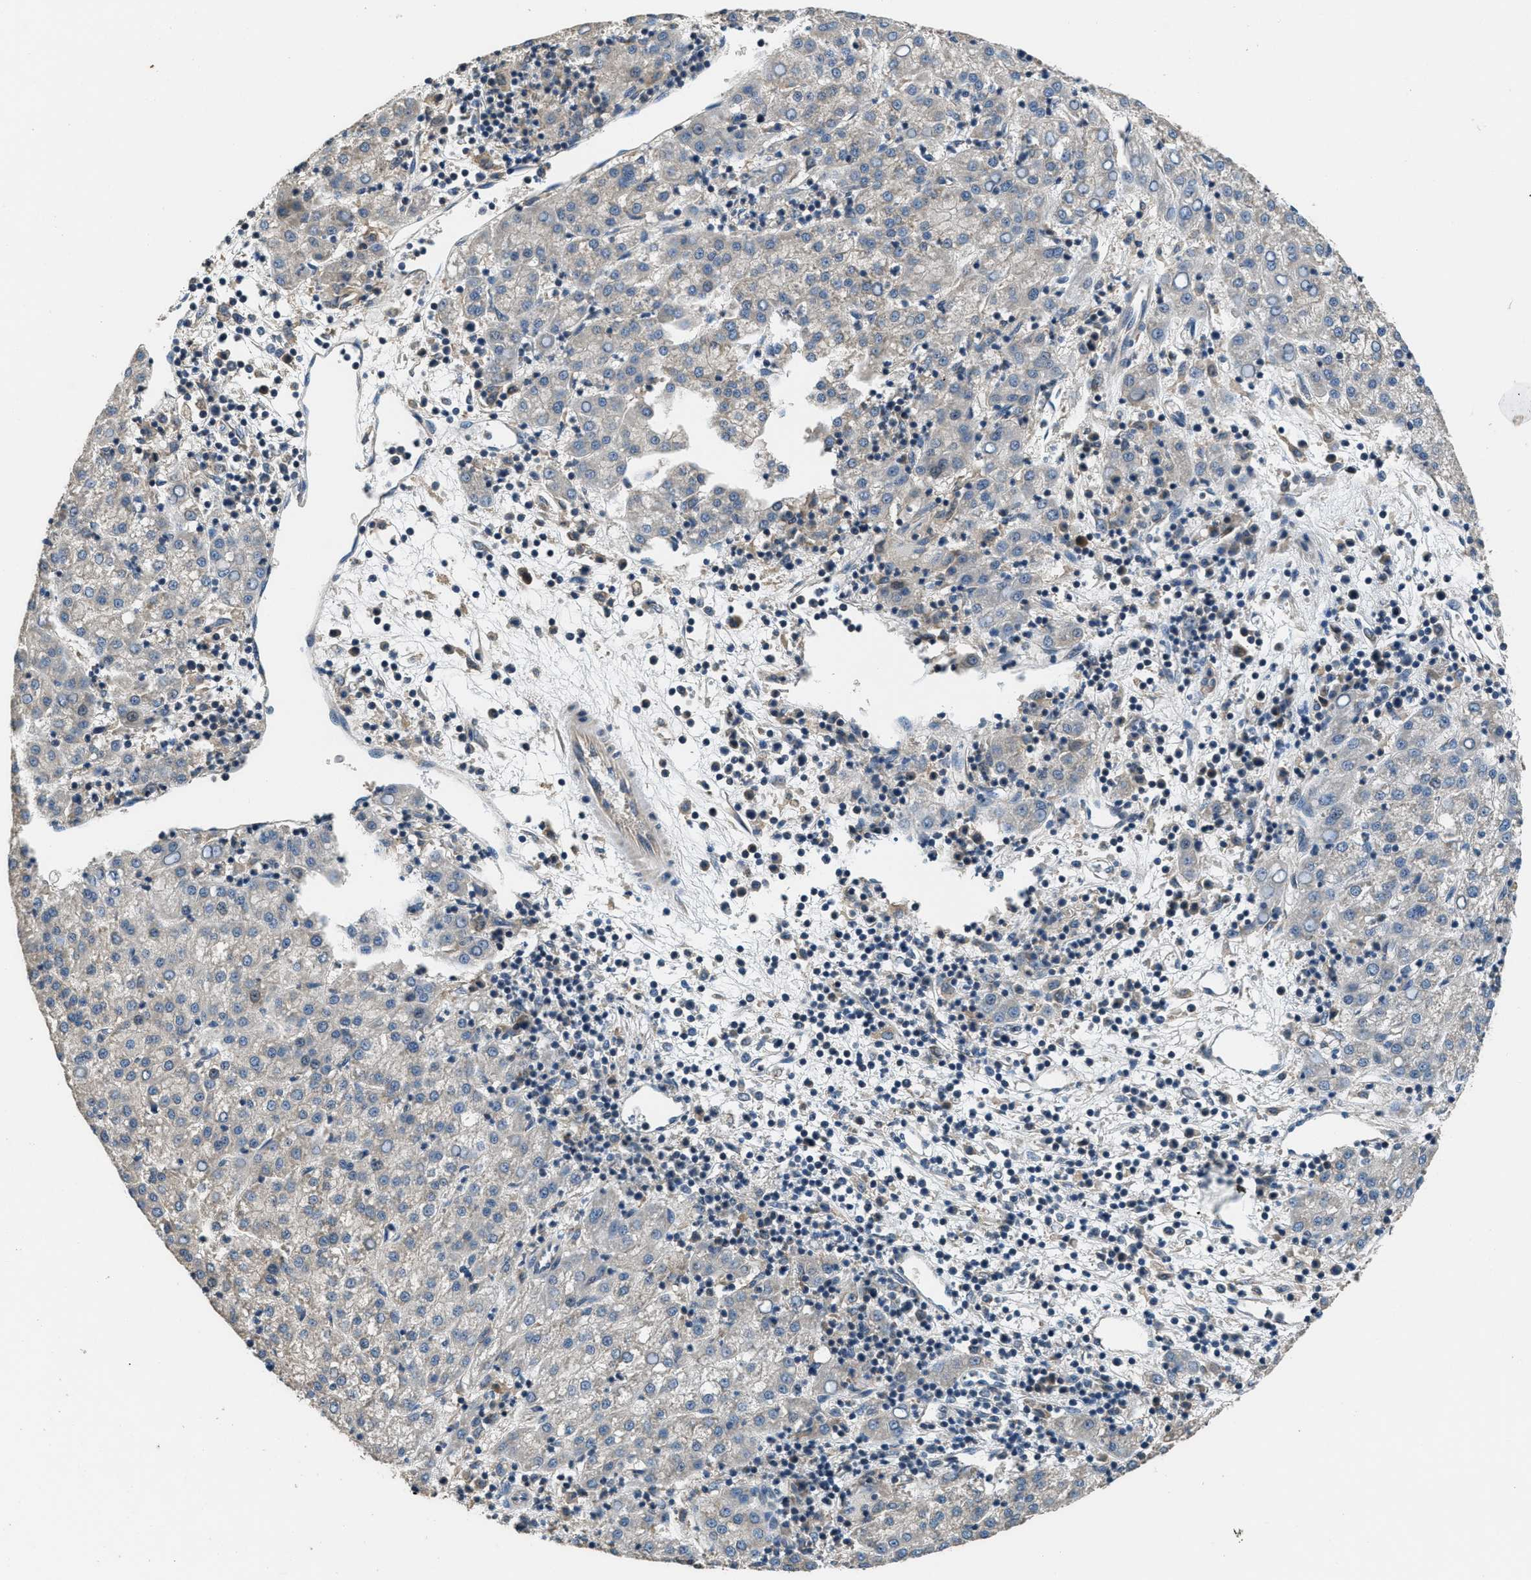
{"staining": {"intensity": "weak", "quantity": "25%-75%", "location": "cytoplasmic/membranous"}, "tissue": "liver cancer", "cell_type": "Tumor cells", "image_type": "cancer", "snomed": [{"axis": "morphology", "description": "Carcinoma, Hepatocellular, NOS"}, {"axis": "topography", "description": "Liver"}], "caption": "Tumor cells demonstrate low levels of weak cytoplasmic/membranous positivity in approximately 25%-75% of cells in hepatocellular carcinoma (liver). (DAB = brown stain, brightfield microscopy at high magnification).", "gene": "NAT1", "patient": {"sex": "female", "age": 58}}